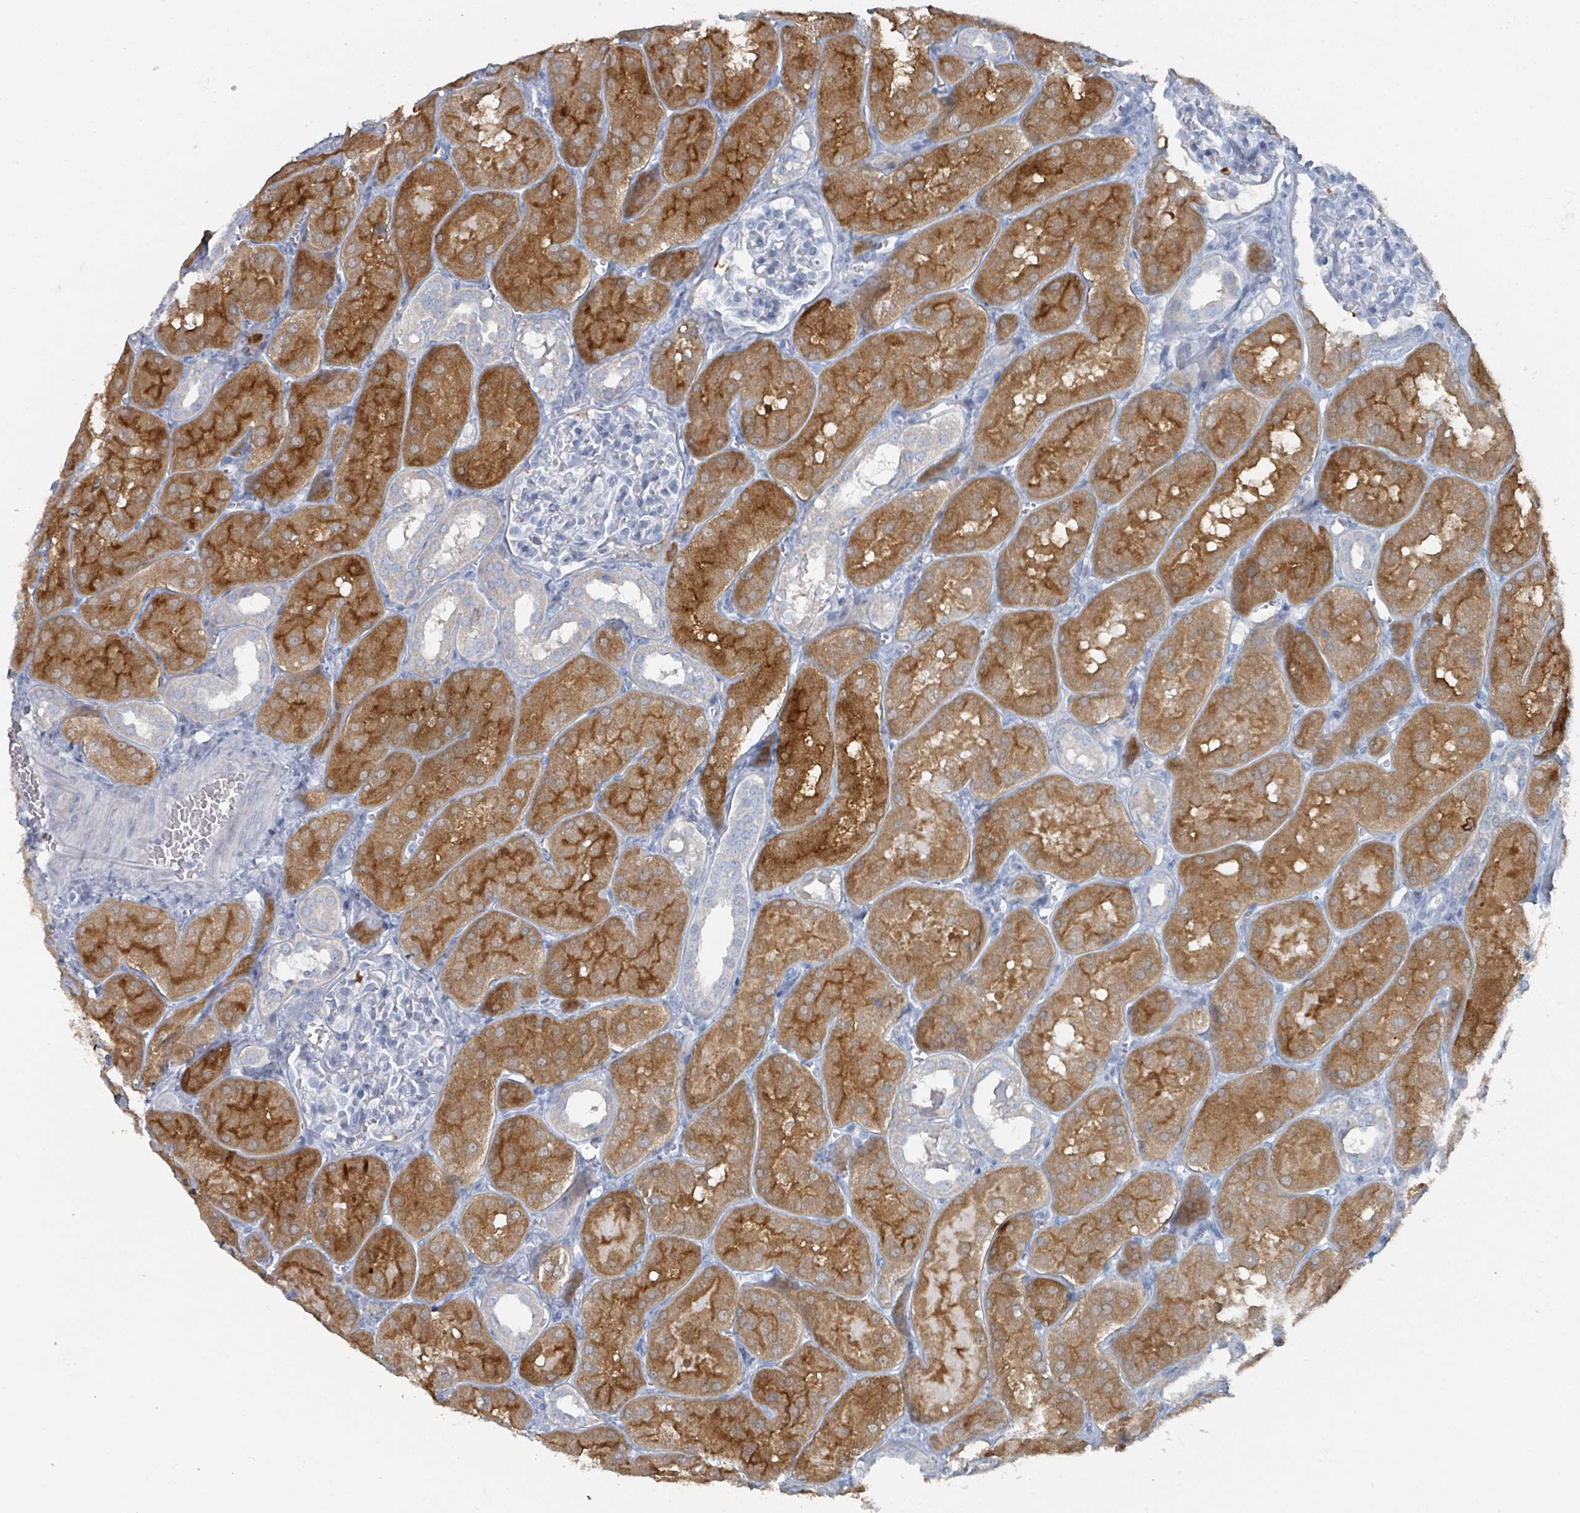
{"staining": {"intensity": "negative", "quantity": "none", "location": "none"}, "tissue": "kidney", "cell_type": "Cells in glomeruli", "image_type": "normal", "snomed": [{"axis": "morphology", "description": "Normal tissue, NOS"}, {"axis": "topography", "description": "Kidney"}, {"axis": "topography", "description": "Urinary bladder"}], "caption": "Image shows no significant protein positivity in cells in glomeruli of benign kidney. (DAB (3,3'-diaminobenzidine) IHC with hematoxylin counter stain).", "gene": "GAMT", "patient": {"sex": "male", "age": 16}}